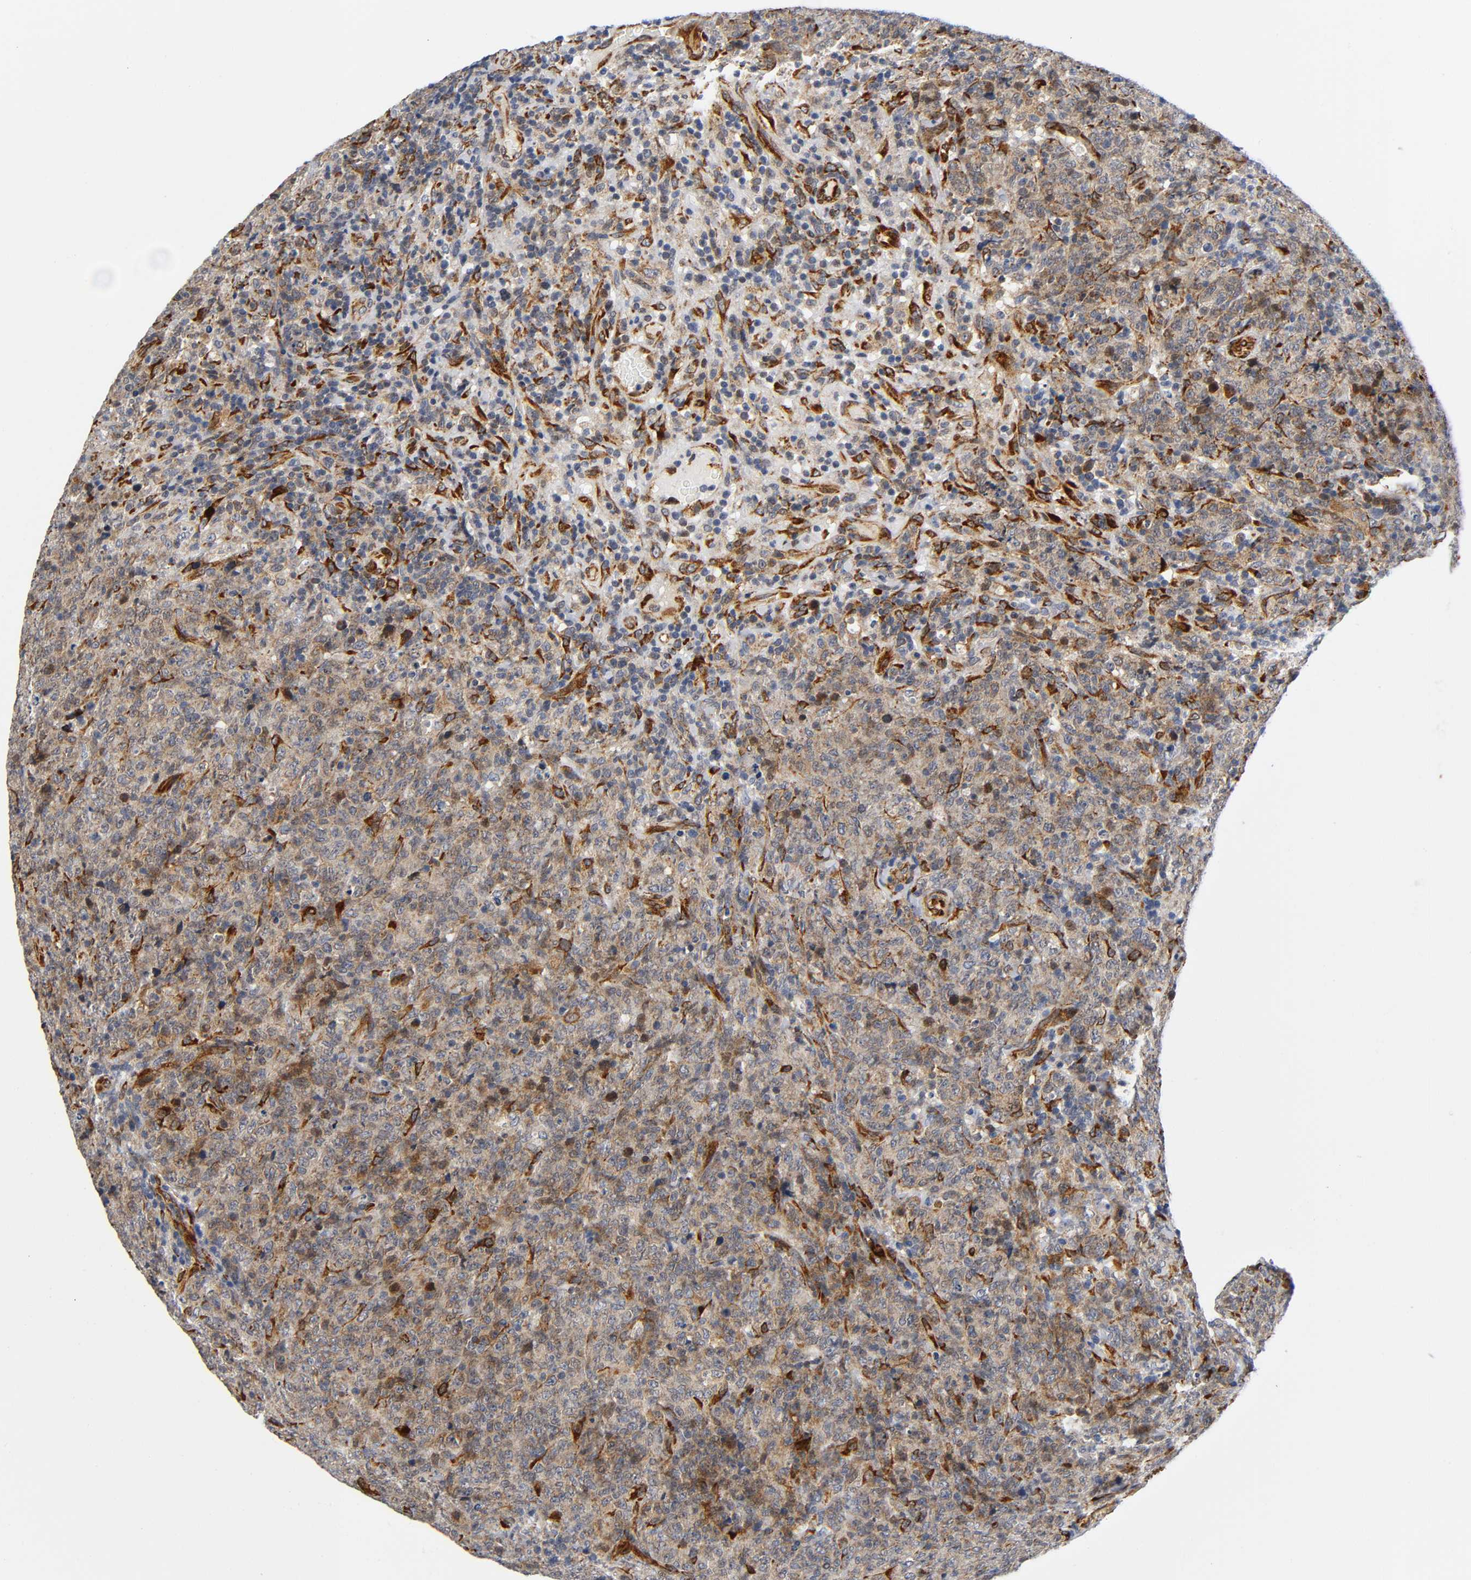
{"staining": {"intensity": "moderate", "quantity": "25%-75%", "location": "cytoplasmic/membranous"}, "tissue": "lymphoma", "cell_type": "Tumor cells", "image_type": "cancer", "snomed": [{"axis": "morphology", "description": "Malignant lymphoma, non-Hodgkin's type, High grade"}, {"axis": "topography", "description": "Tonsil"}], "caption": "An image of human lymphoma stained for a protein exhibits moderate cytoplasmic/membranous brown staining in tumor cells.", "gene": "SOS2", "patient": {"sex": "female", "age": 36}}